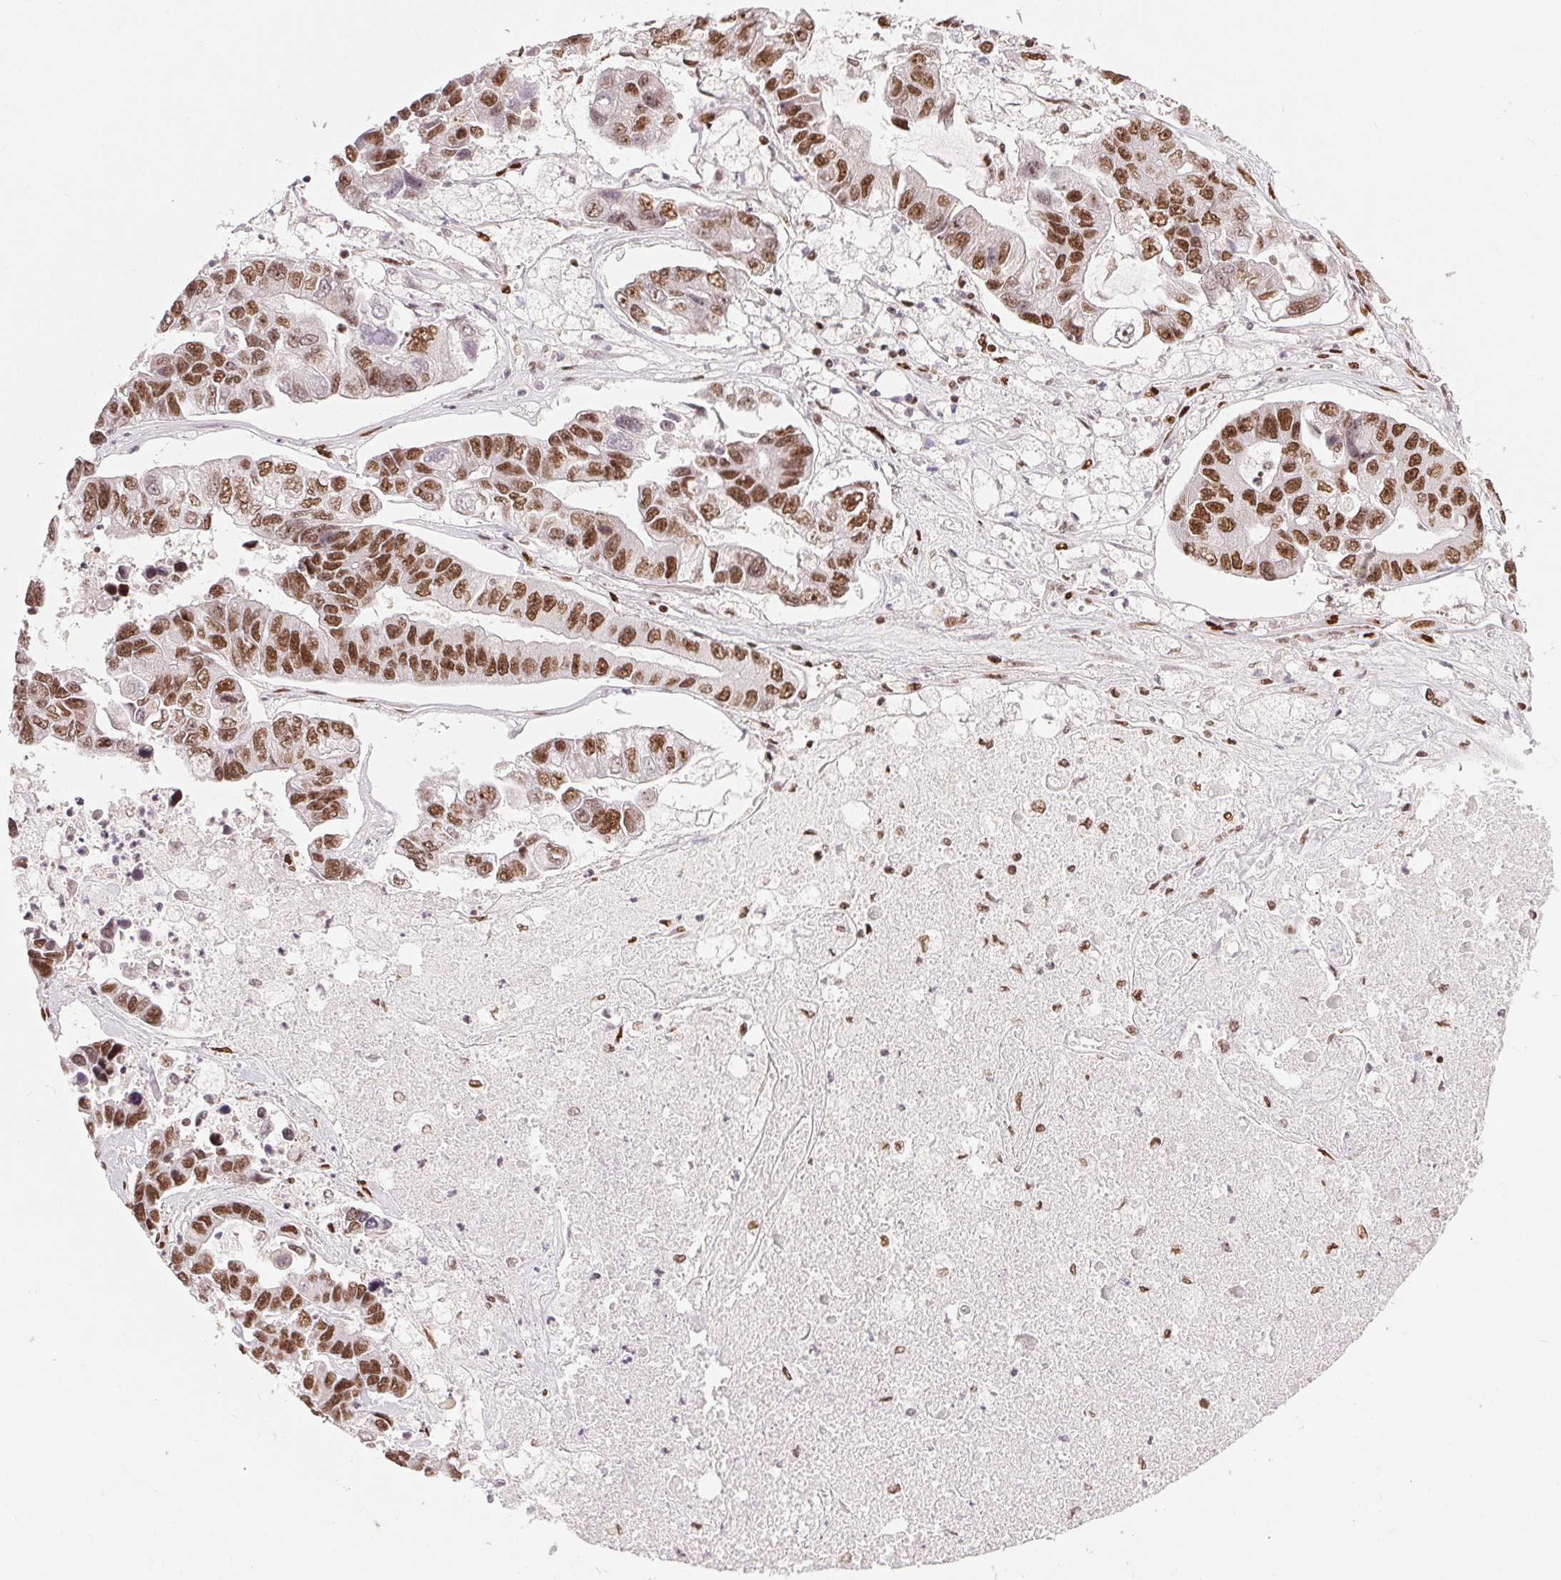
{"staining": {"intensity": "strong", "quantity": ">75%", "location": "nuclear"}, "tissue": "lung cancer", "cell_type": "Tumor cells", "image_type": "cancer", "snomed": [{"axis": "morphology", "description": "Adenocarcinoma, NOS"}, {"axis": "topography", "description": "Bronchus"}, {"axis": "topography", "description": "Lung"}], "caption": "Lung cancer (adenocarcinoma) stained with DAB IHC reveals high levels of strong nuclear positivity in approximately >75% of tumor cells.", "gene": "ZNF80", "patient": {"sex": "female", "age": 51}}